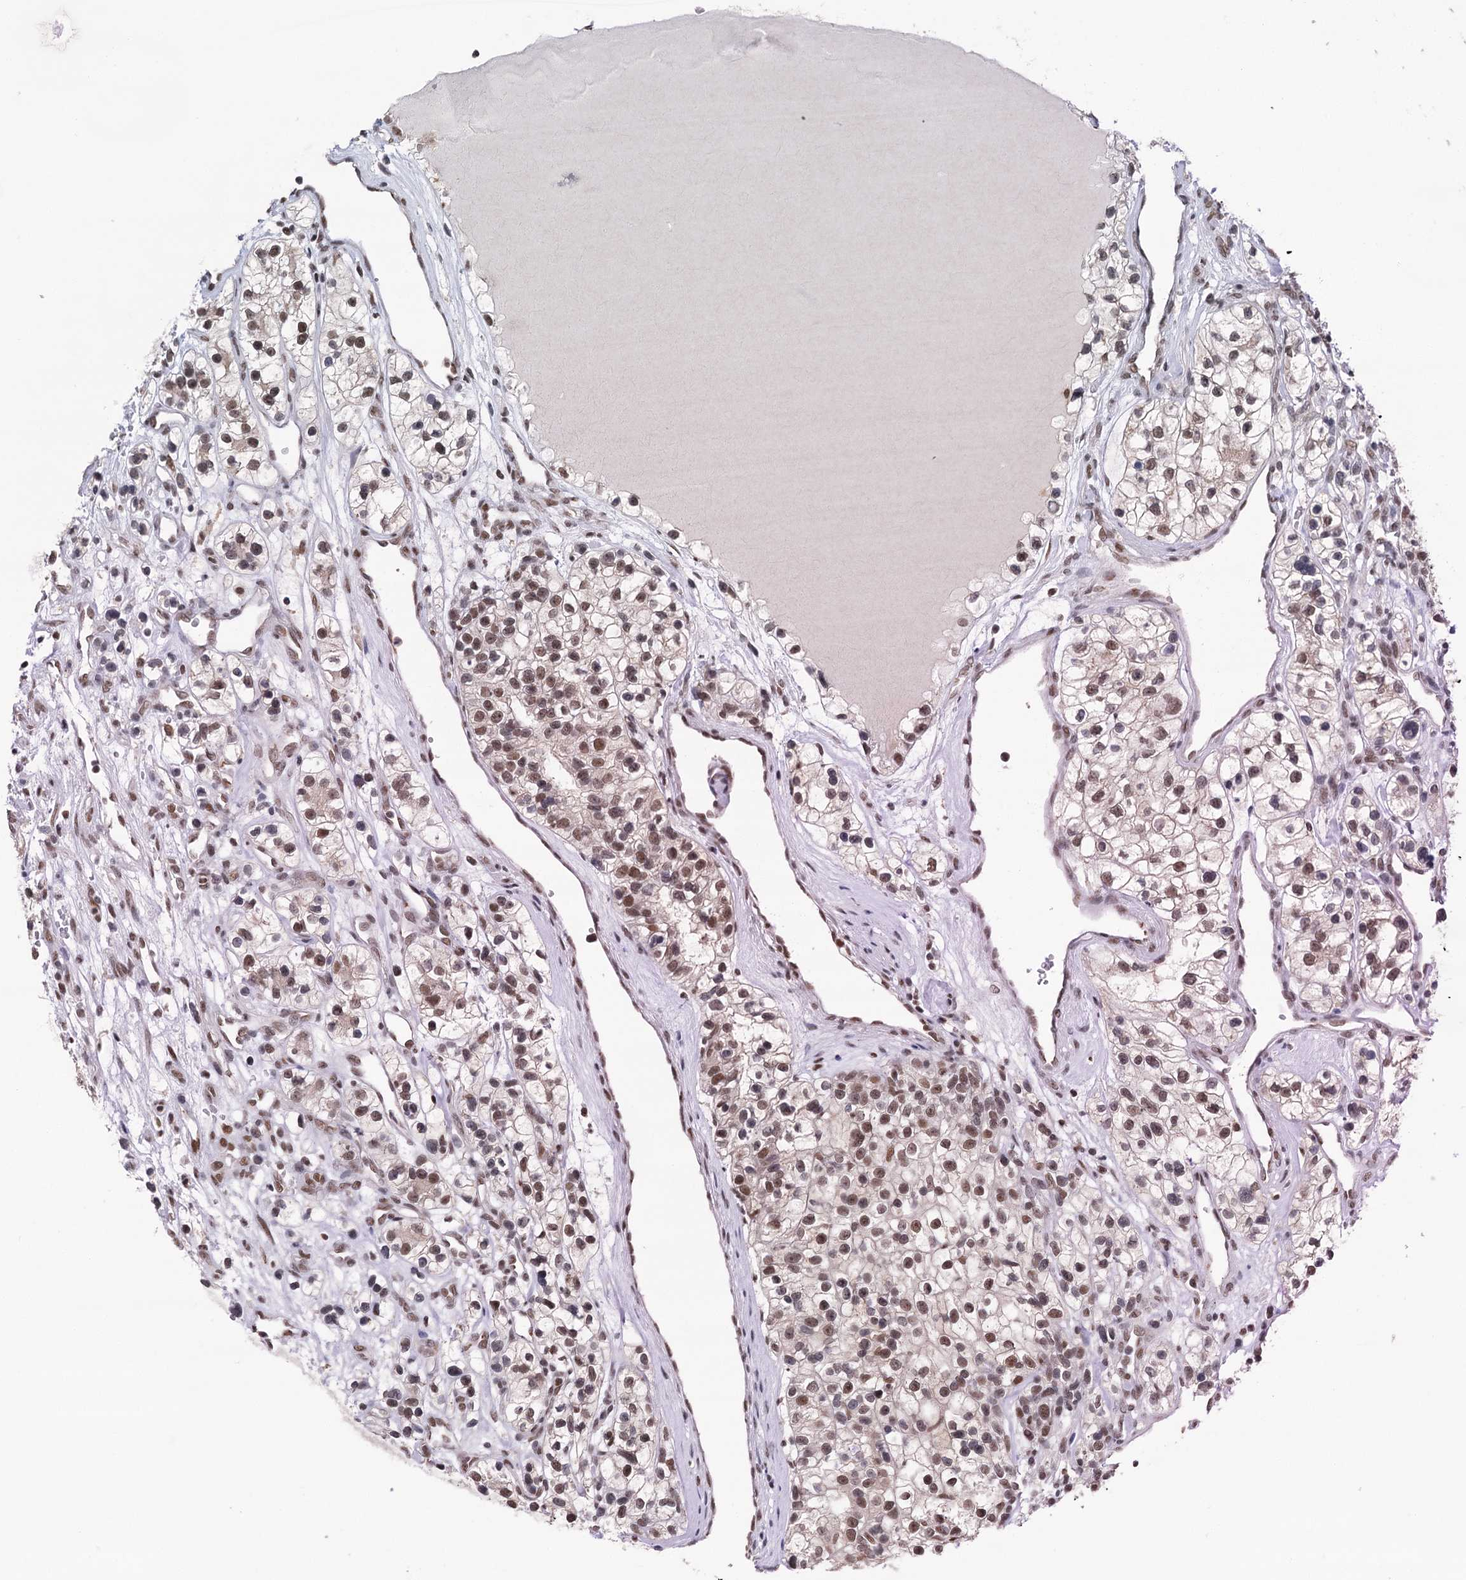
{"staining": {"intensity": "moderate", "quantity": ">75%", "location": "nuclear"}, "tissue": "renal cancer", "cell_type": "Tumor cells", "image_type": "cancer", "snomed": [{"axis": "morphology", "description": "Adenocarcinoma, NOS"}, {"axis": "topography", "description": "Kidney"}], "caption": "Protein expression analysis of renal adenocarcinoma reveals moderate nuclear expression in about >75% of tumor cells.", "gene": "PPHLN1", "patient": {"sex": "female", "age": 57}}